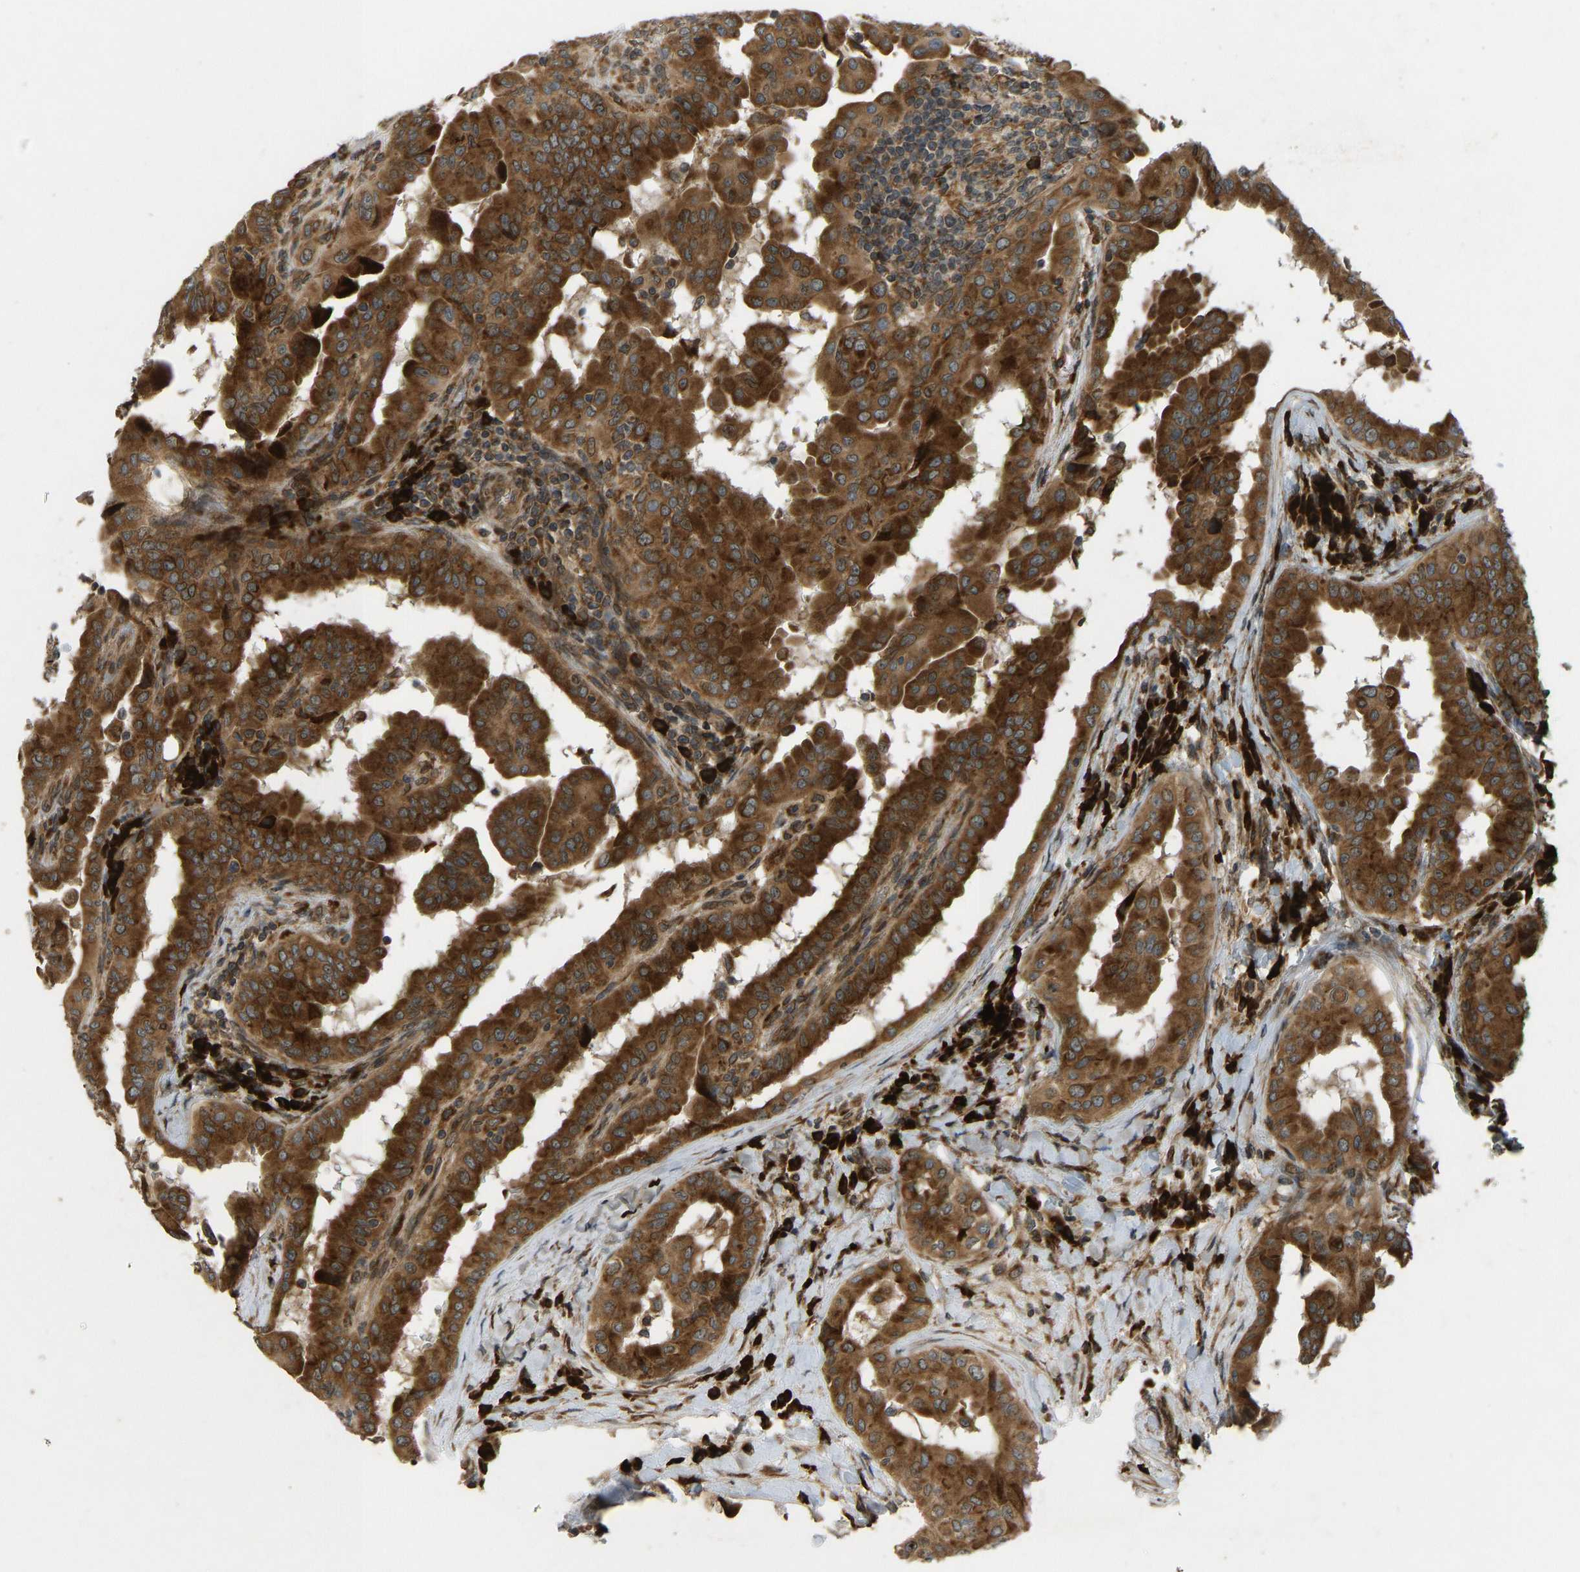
{"staining": {"intensity": "strong", "quantity": ">75%", "location": "cytoplasmic/membranous"}, "tissue": "thyroid cancer", "cell_type": "Tumor cells", "image_type": "cancer", "snomed": [{"axis": "morphology", "description": "Papillary adenocarcinoma, NOS"}, {"axis": "topography", "description": "Thyroid gland"}], "caption": "Thyroid cancer stained for a protein (brown) displays strong cytoplasmic/membranous positive staining in about >75% of tumor cells.", "gene": "RPN2", "patient": {"sex": "male", "age": 33}}